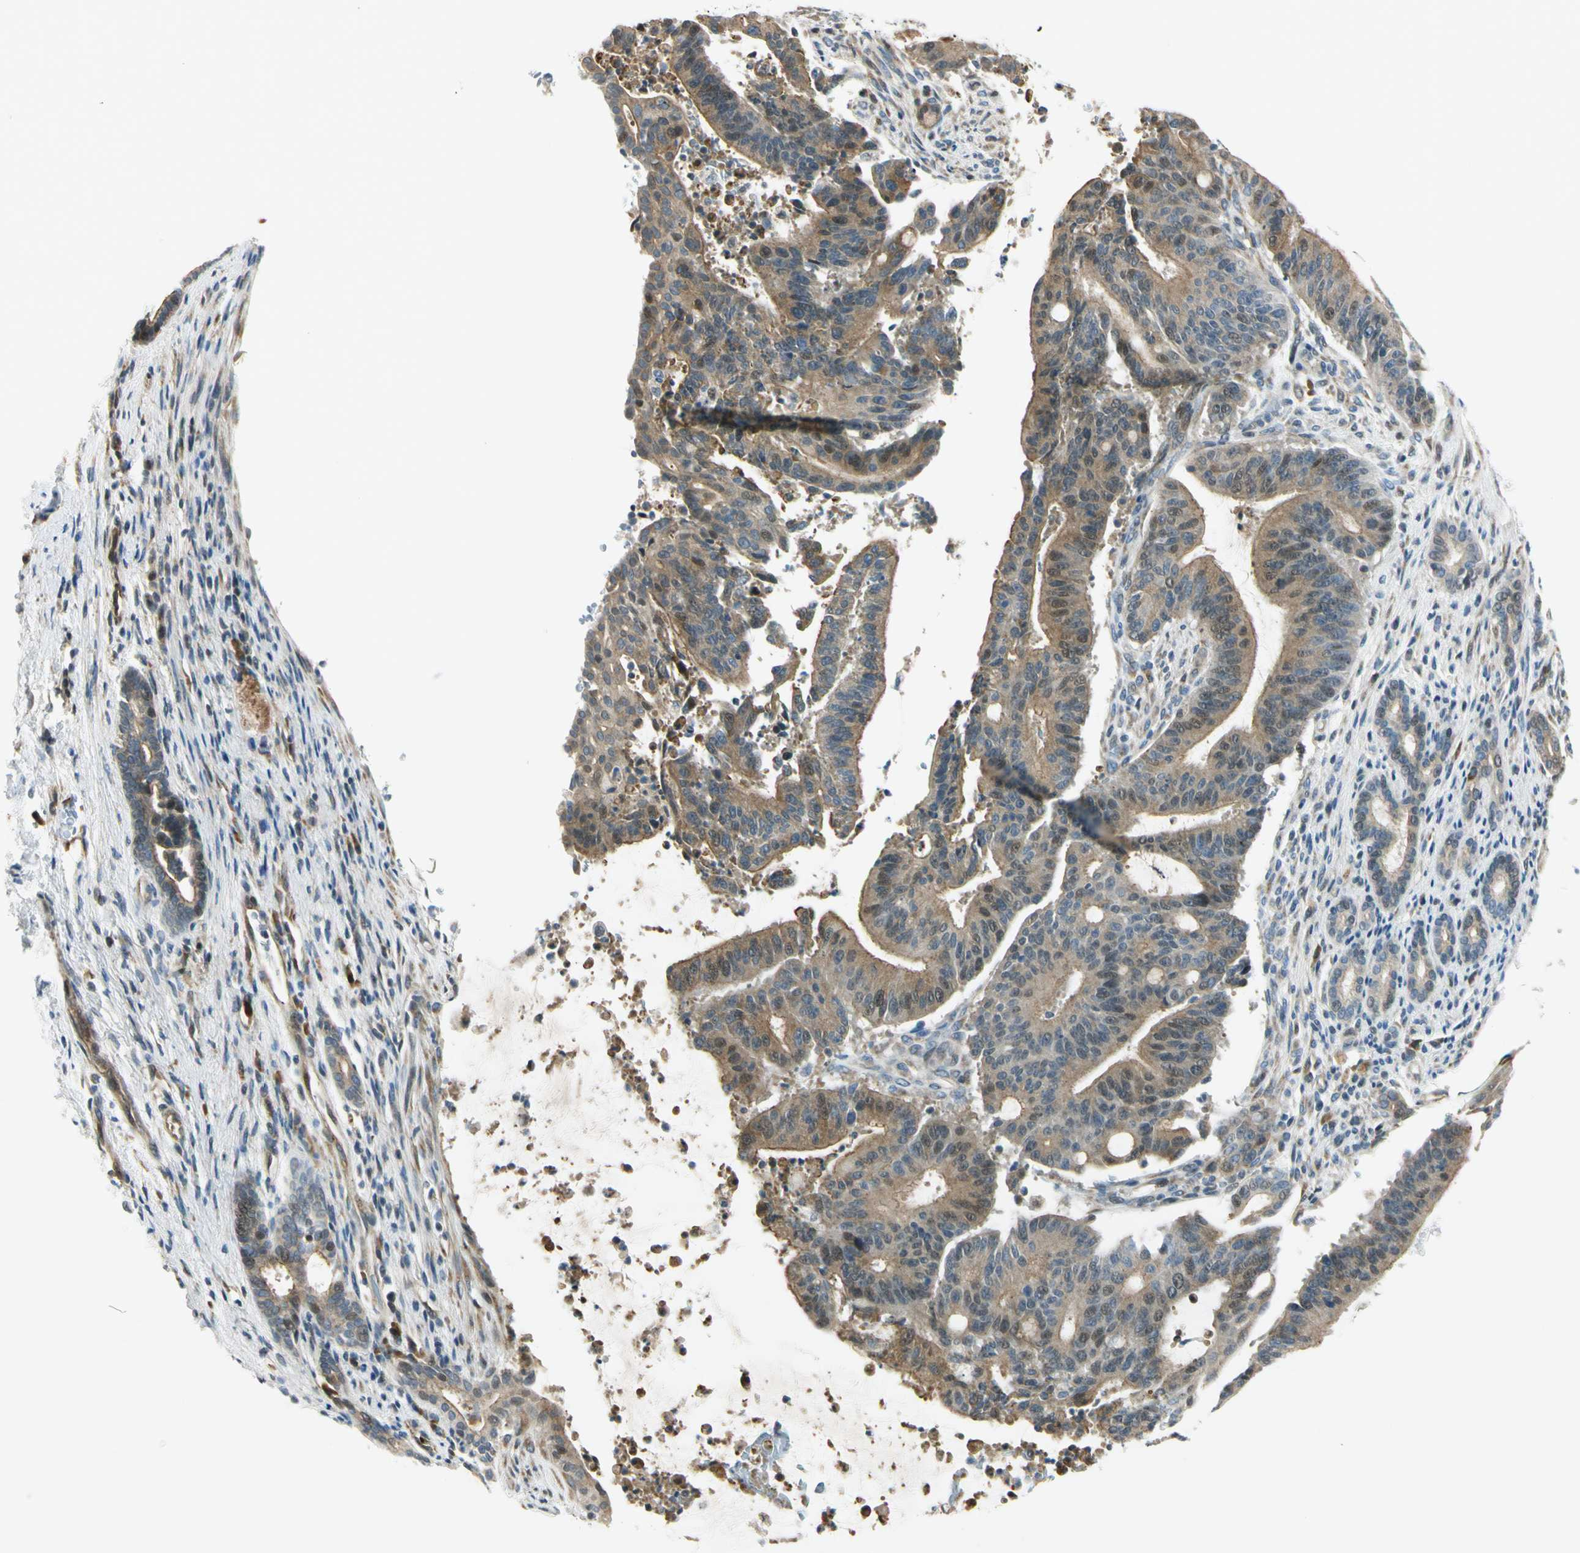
{"staining": {"intensity": "moderate", "quantity": ">75%", "location": "cytoplasmic/membranous,nuclear"}, "tissue": "liver cancer", "cell_type": "Tumor cells", "image_type": "cancer", "snomed": [{"axis": "morphology", "description": "Cholangiocarcinoma"}, {"axis": "topography", "description": "Liver"}], "caption": "This micrograph shows cholangiocarcinoma (liver) stained with IHC to label a protein in brown. The cytoplasmic/membranous and nuclear of tumor cells show moderate positivity for the protein. Nuclei are counter-stained blue.", "gene": "NPDC1", "patient": {"sex": "female", "age": 73}}